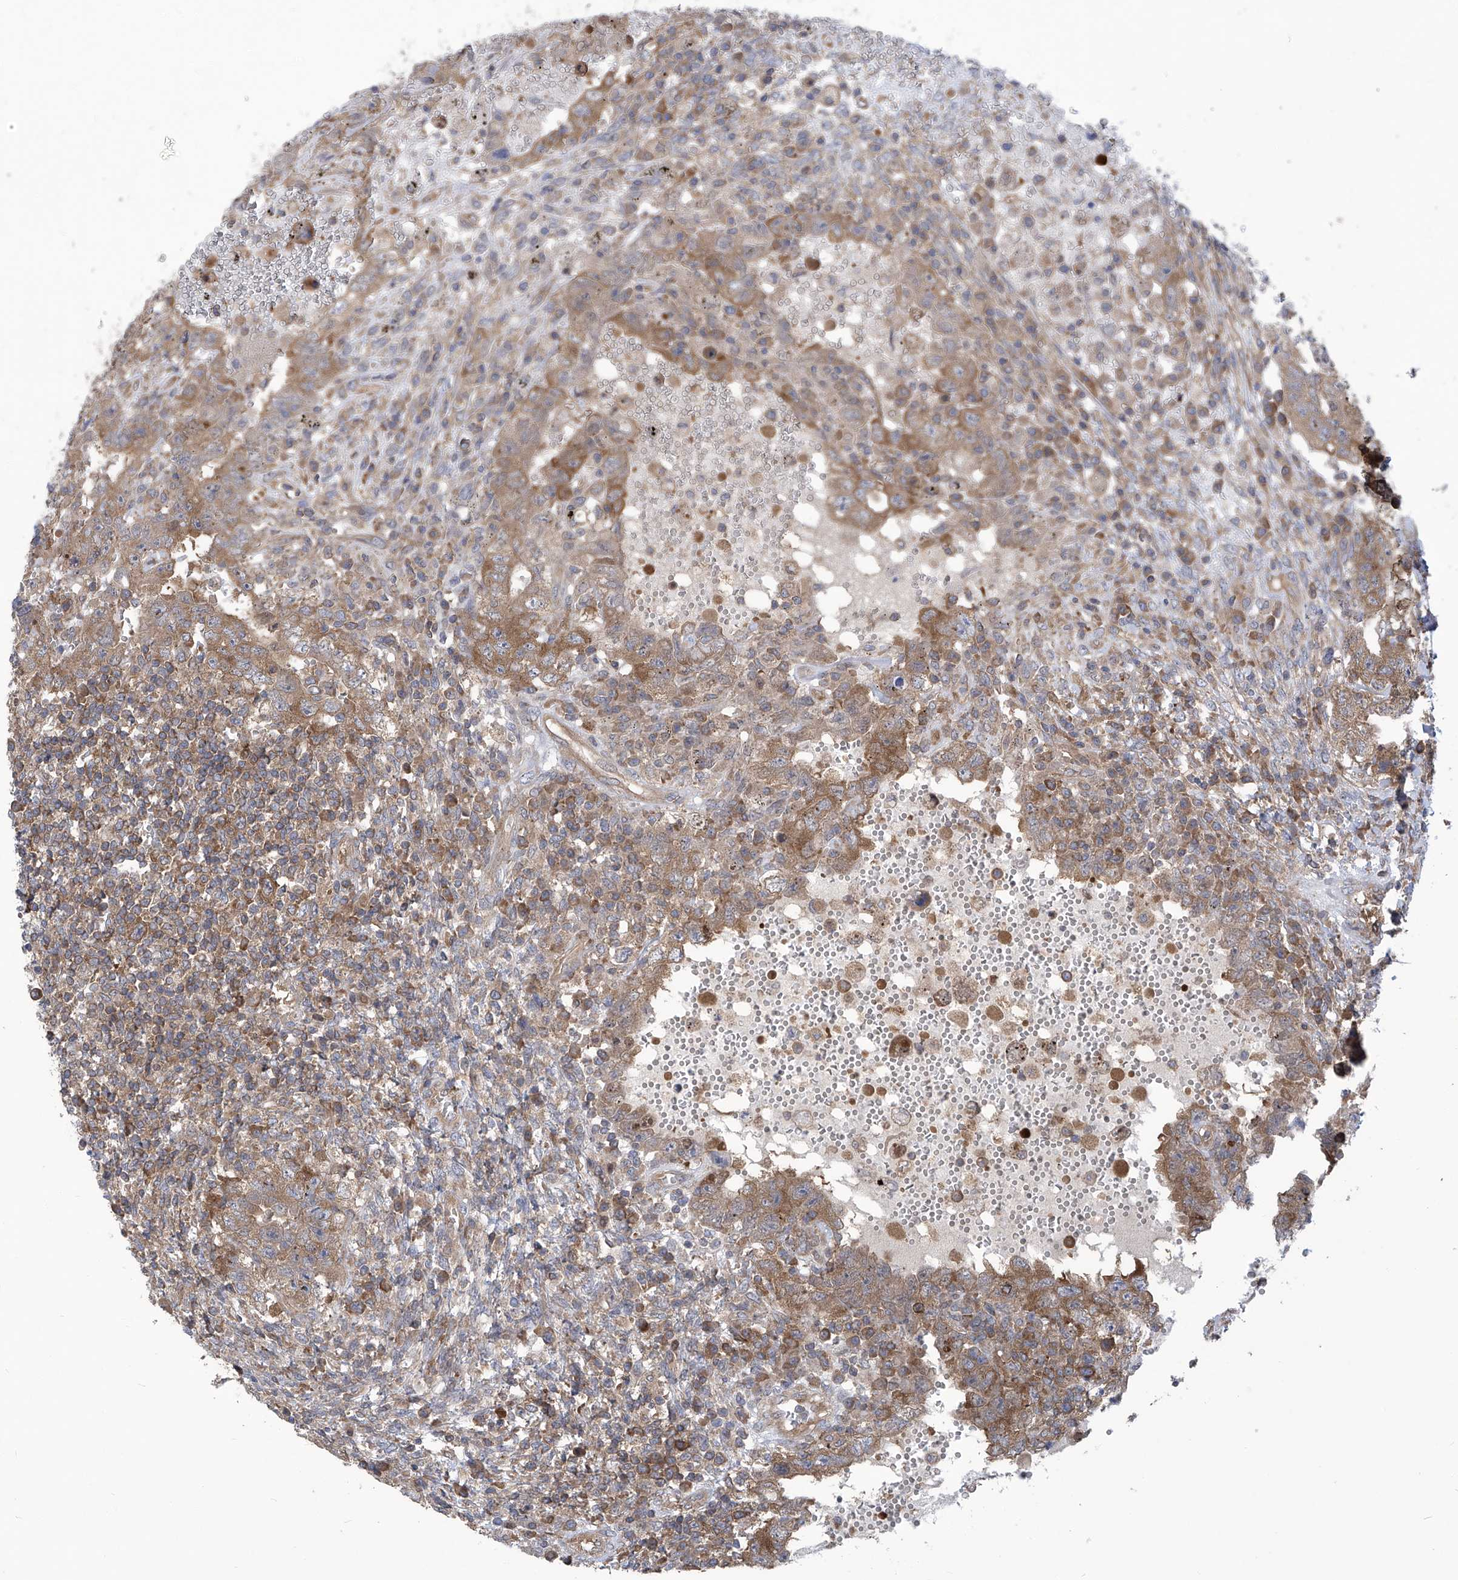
{"staining": {"intensity": "moderate", "quantity": ">75%", "location": "cytoplasmic/membranous"}, "tissue": "testis cancer", "cell_type": "Tumor cells", "image_type": "cancer", "snomed": [{"axis": "morphology", "description": "Carcinoma, Embryonal, NOS"}, {"axis": "topography", "description": "Testis"}], "caption": "Tumor cells reveal medium levels of moderate cytoplasmic/membranous expression in about >75% of cells in testis cancer (embryonal carcinoma).", "gene": "EIF3M", "patient": {"sex": "male", "age": 26}}